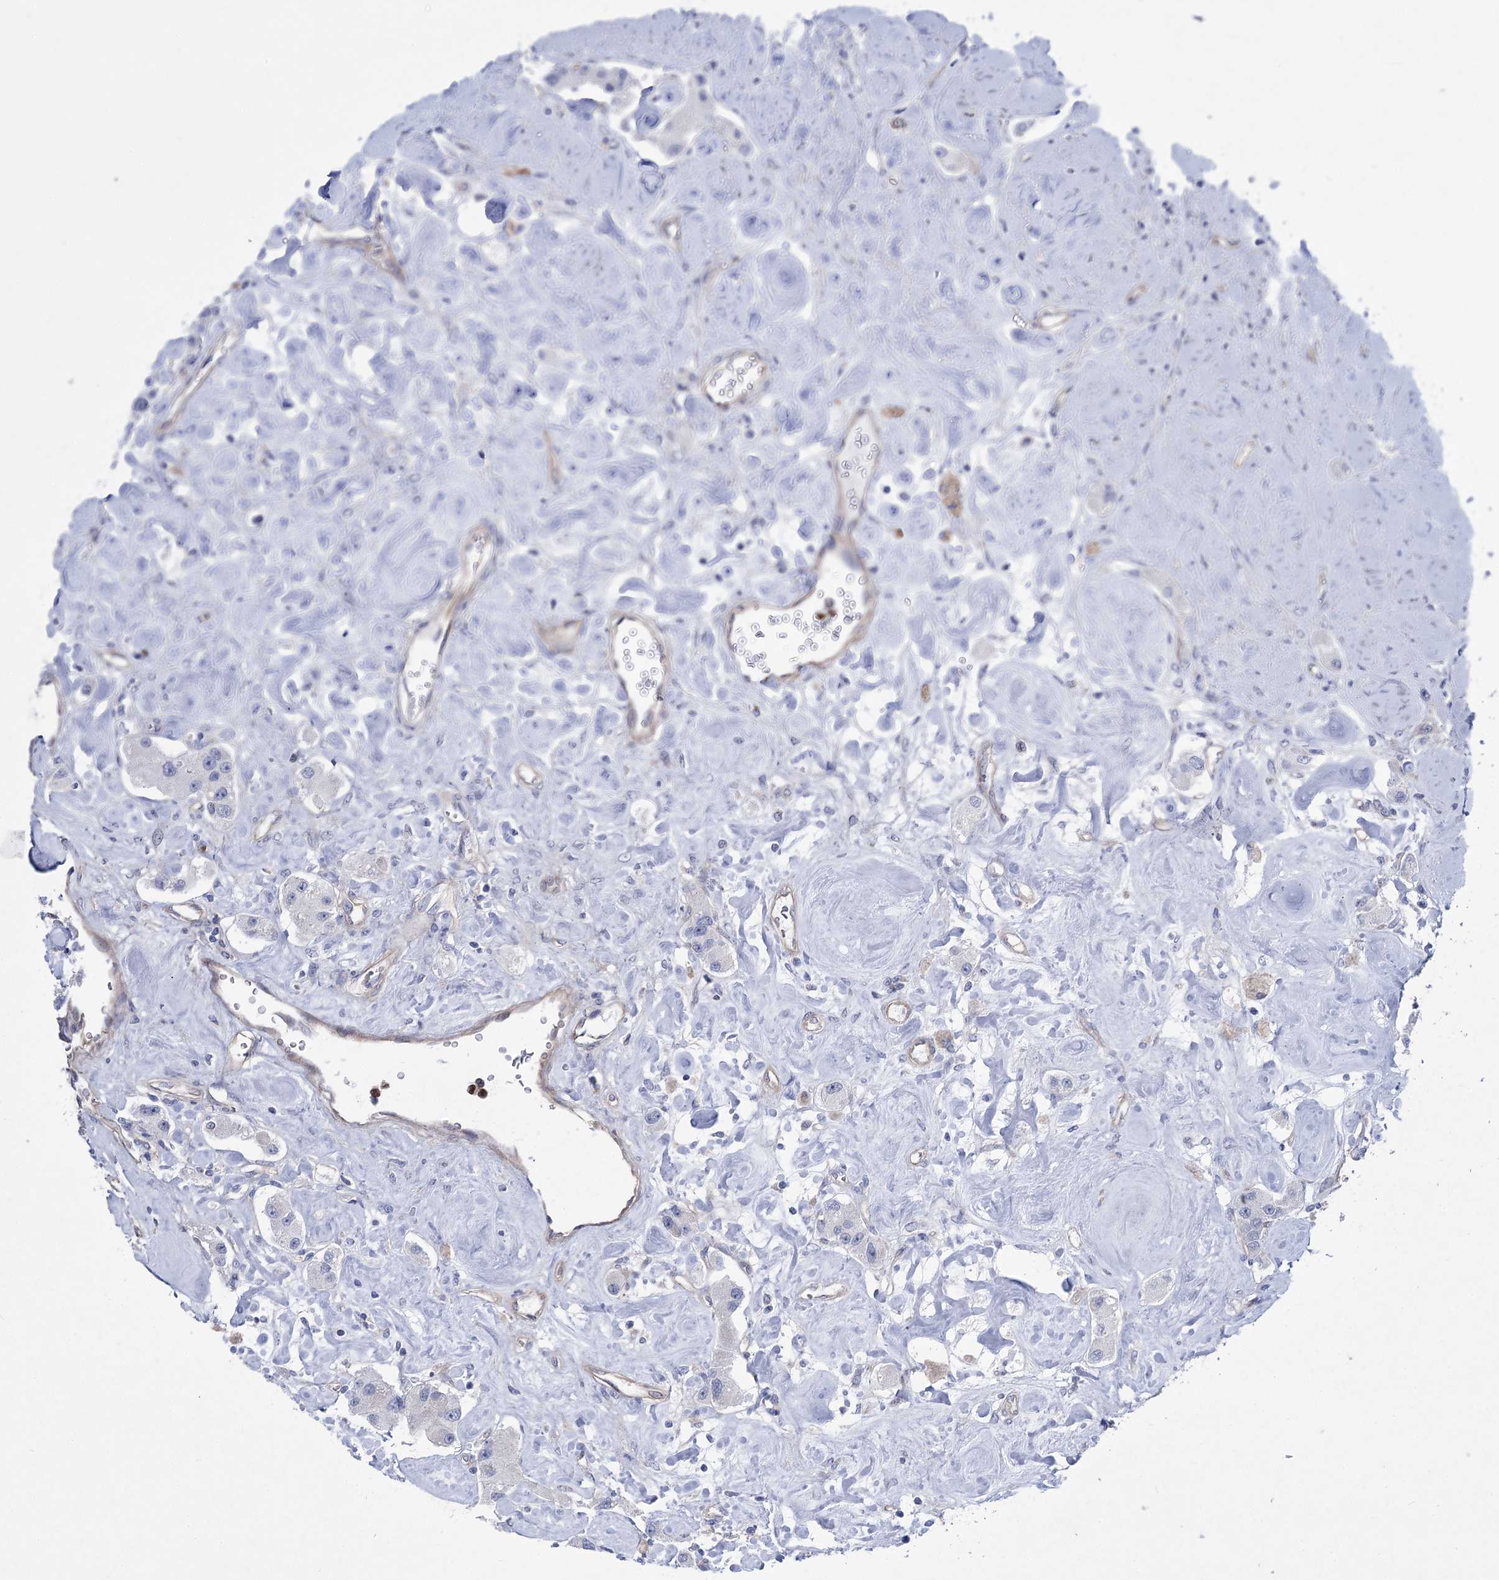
{"staining": {"intensity": "negative", "quantity": "none", "location": "none"}, "tissue": "carcinoid", "cell_type": "Tumor cells", "image_type": "cancer", "snomed": [{"axis": "morphology", "description": "Carcinoid, malignant, NOS"}, {"axis": "topography", "description": "Pancreas"}], "caption": "Immunohistochemistry (IHC) histopathology image of neoplastic tissue: malignant carcinoid stained with DAB exhibits no significant protein expression in tumor cells.", "gene": "THAP6", "patient": {"sex": "male", "age": 41}}